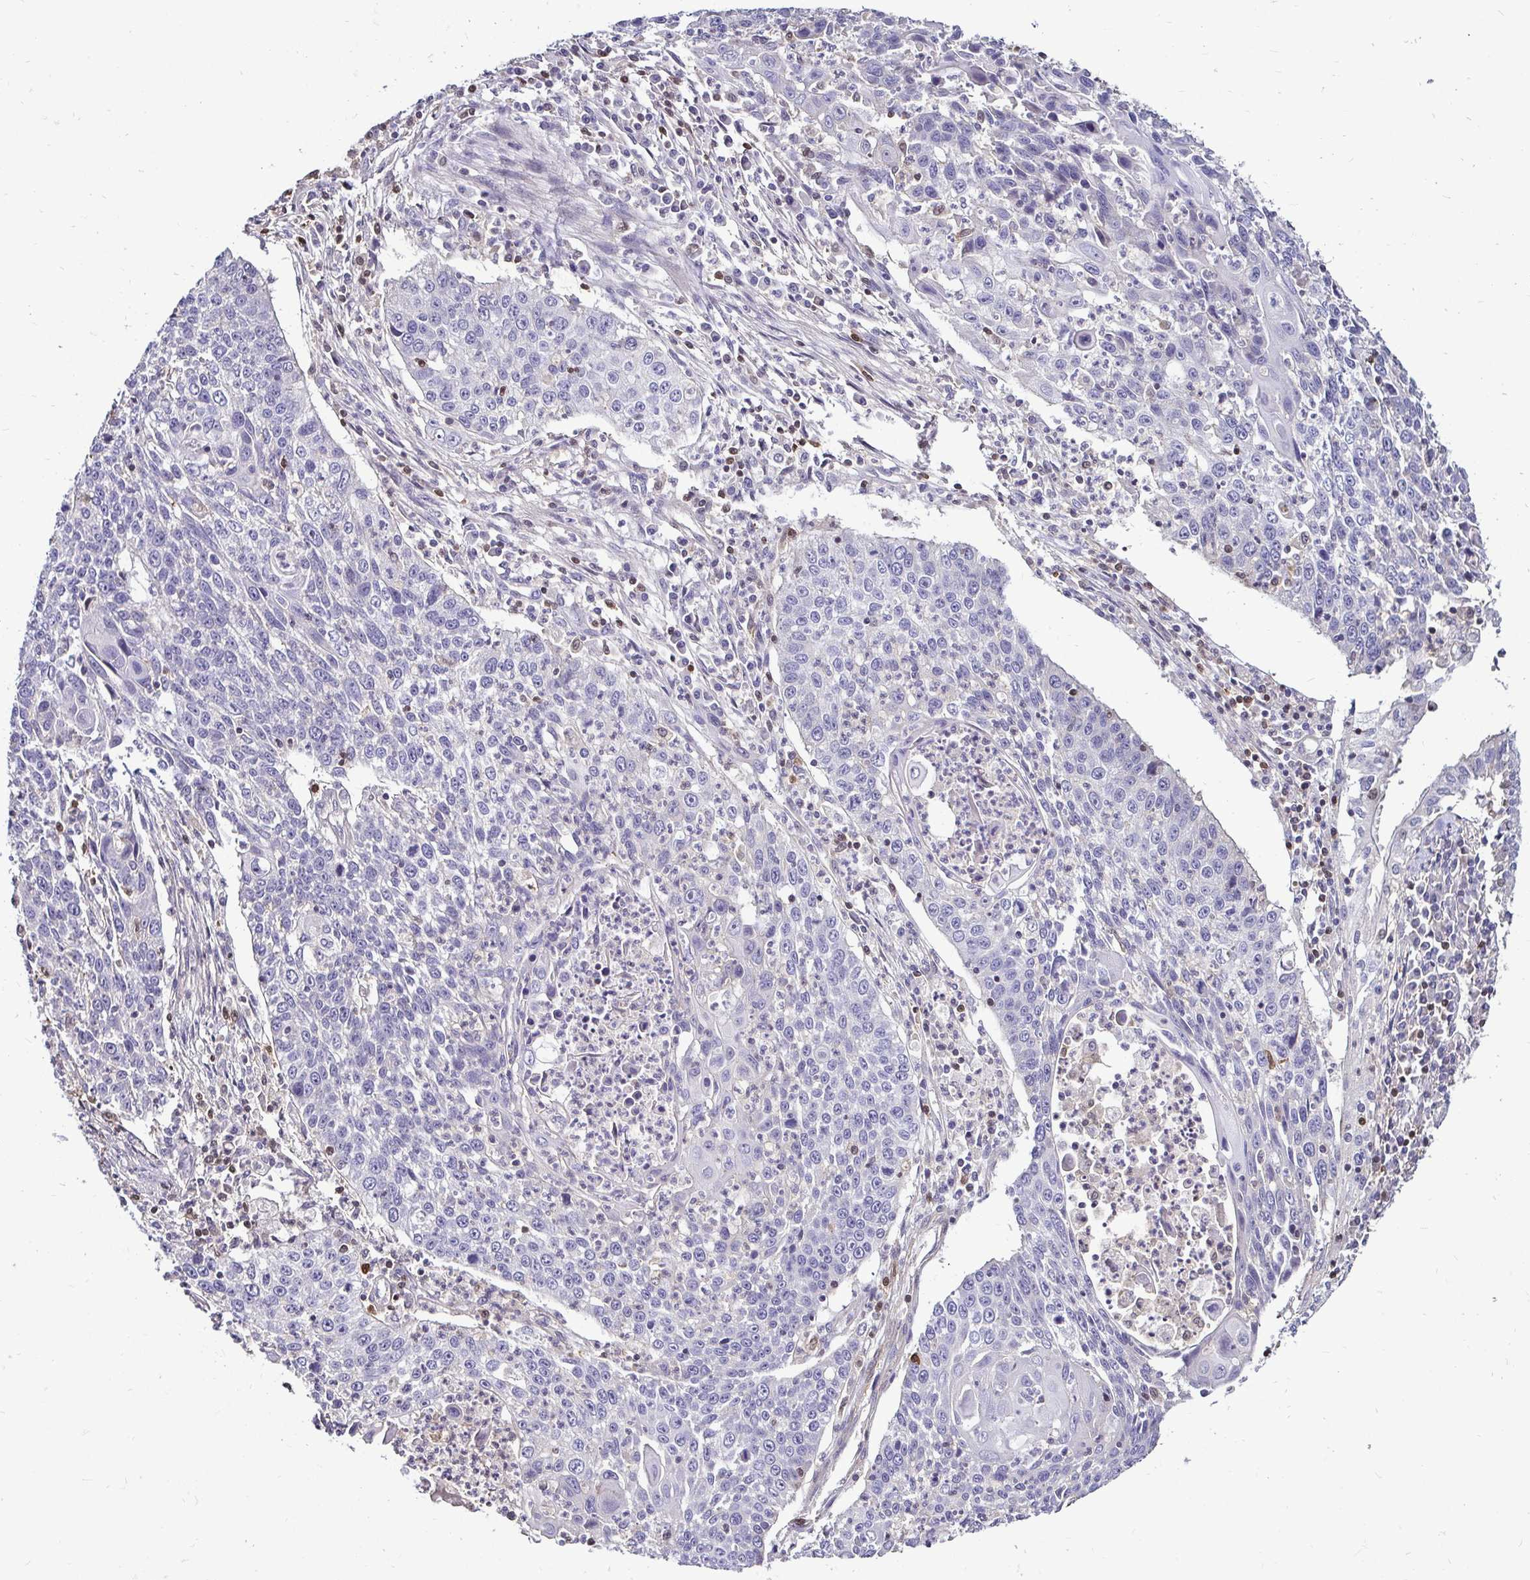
{"staining": {"intensity": "negative", "quantity": "none", "location": "none"}, "tissue": "lung cancer", "cell_type": "Tumor cells", "image_type": "cancer", "snomed": [{"axis": "morphology", "description": "Squamous cell carcinoma, NOS"}, {"axis": "morphology", "description": "Squamous cell carcinoma, metastatic, NOS"}, {"axis": "topography", "description": "Lung"}, {"axis": "topography", "description": "Pleura, NOS"}], "caption": "Photomicrograph shows no significant protein positivity in tumor cells of lung cancer (metastatic squamous cell carcinoma). (DAB IHC with hematoxylin counter stain).", "gene": "ZFP1", "patient": {"sex": "male", "age": 72}}